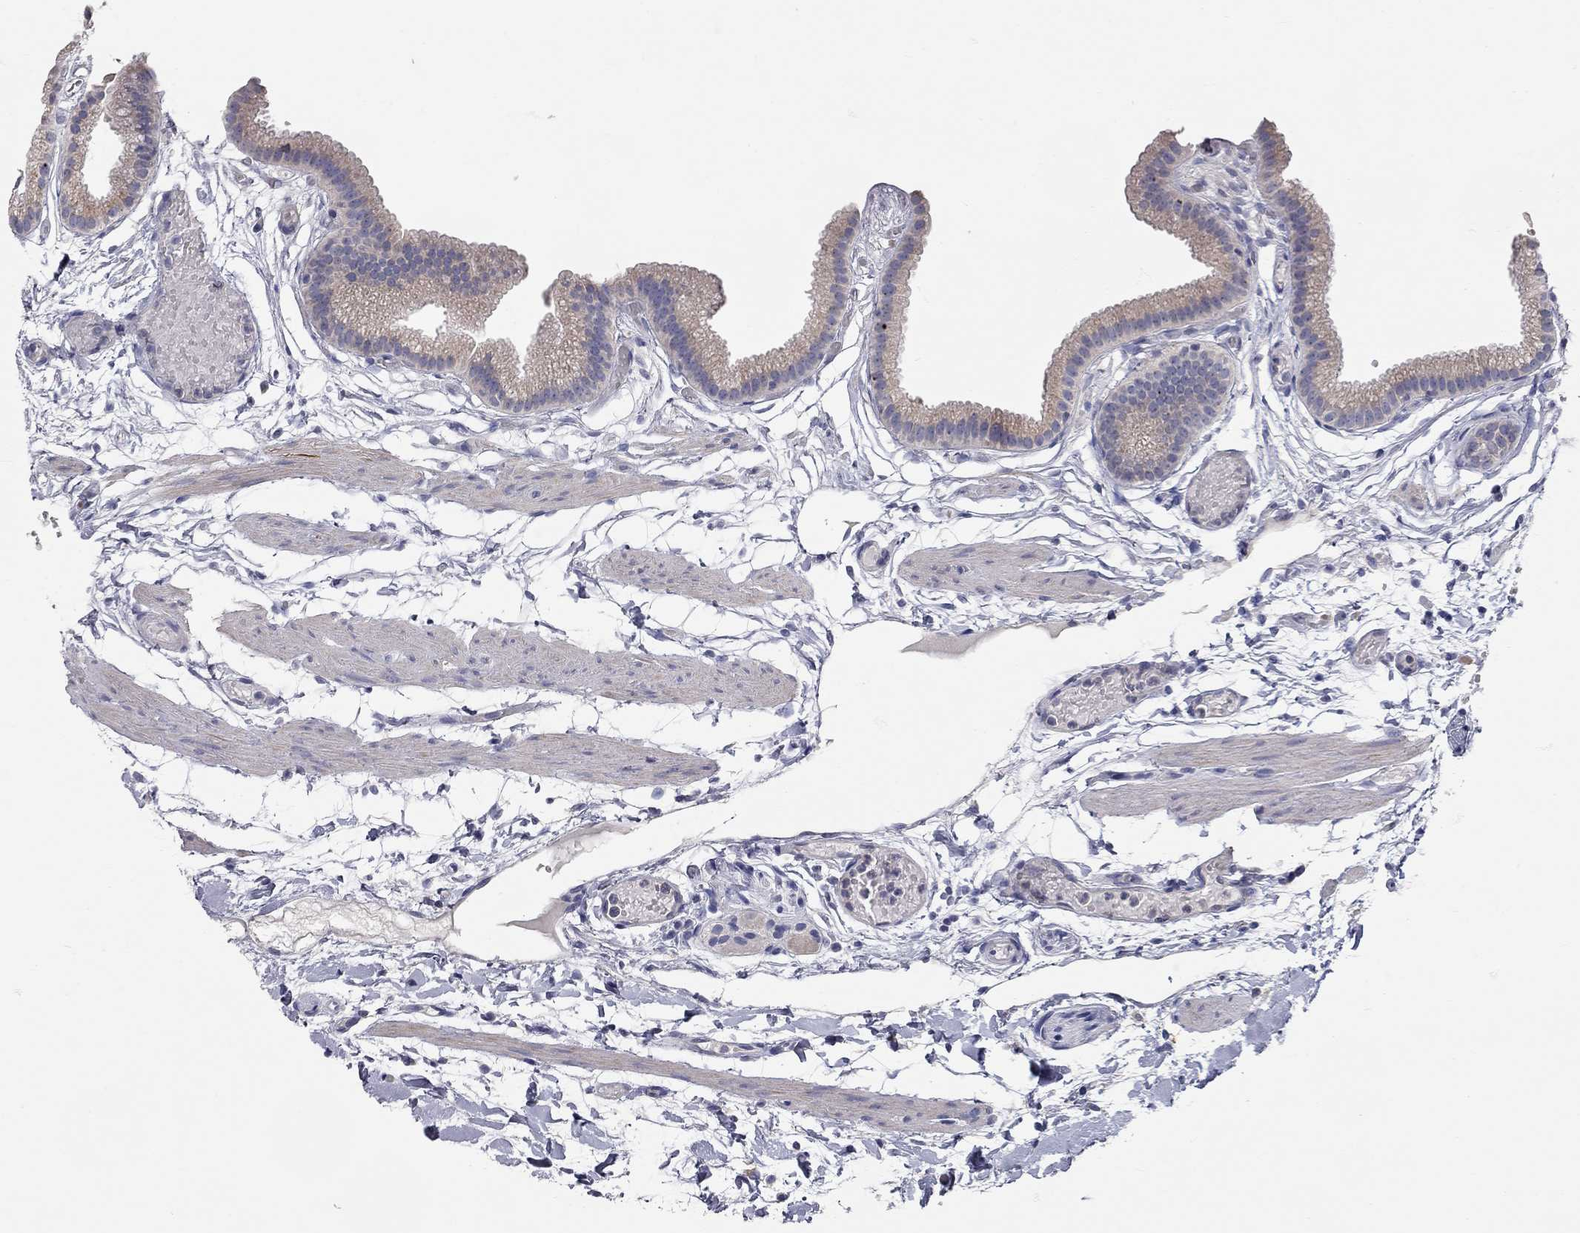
{"staining": {"intensity": "negative", "quantity": "none", "location": "none"}, "tissue": "gallbladder", "cell_type": "Glandular cells", "image_type": "normal", "snomed": [{"axis": "morphology", "description": "Normal tissue, NOS"}, {"axis": "topography", "description": "Gallbladder"}], "caption": "High power microscopy histopathology image of an IHC micrograph of normal gallbladder, revealing no significant expression in glandular cells.", "gene": "XAGE2", "patient": {"sex": "female", "age": 45}}